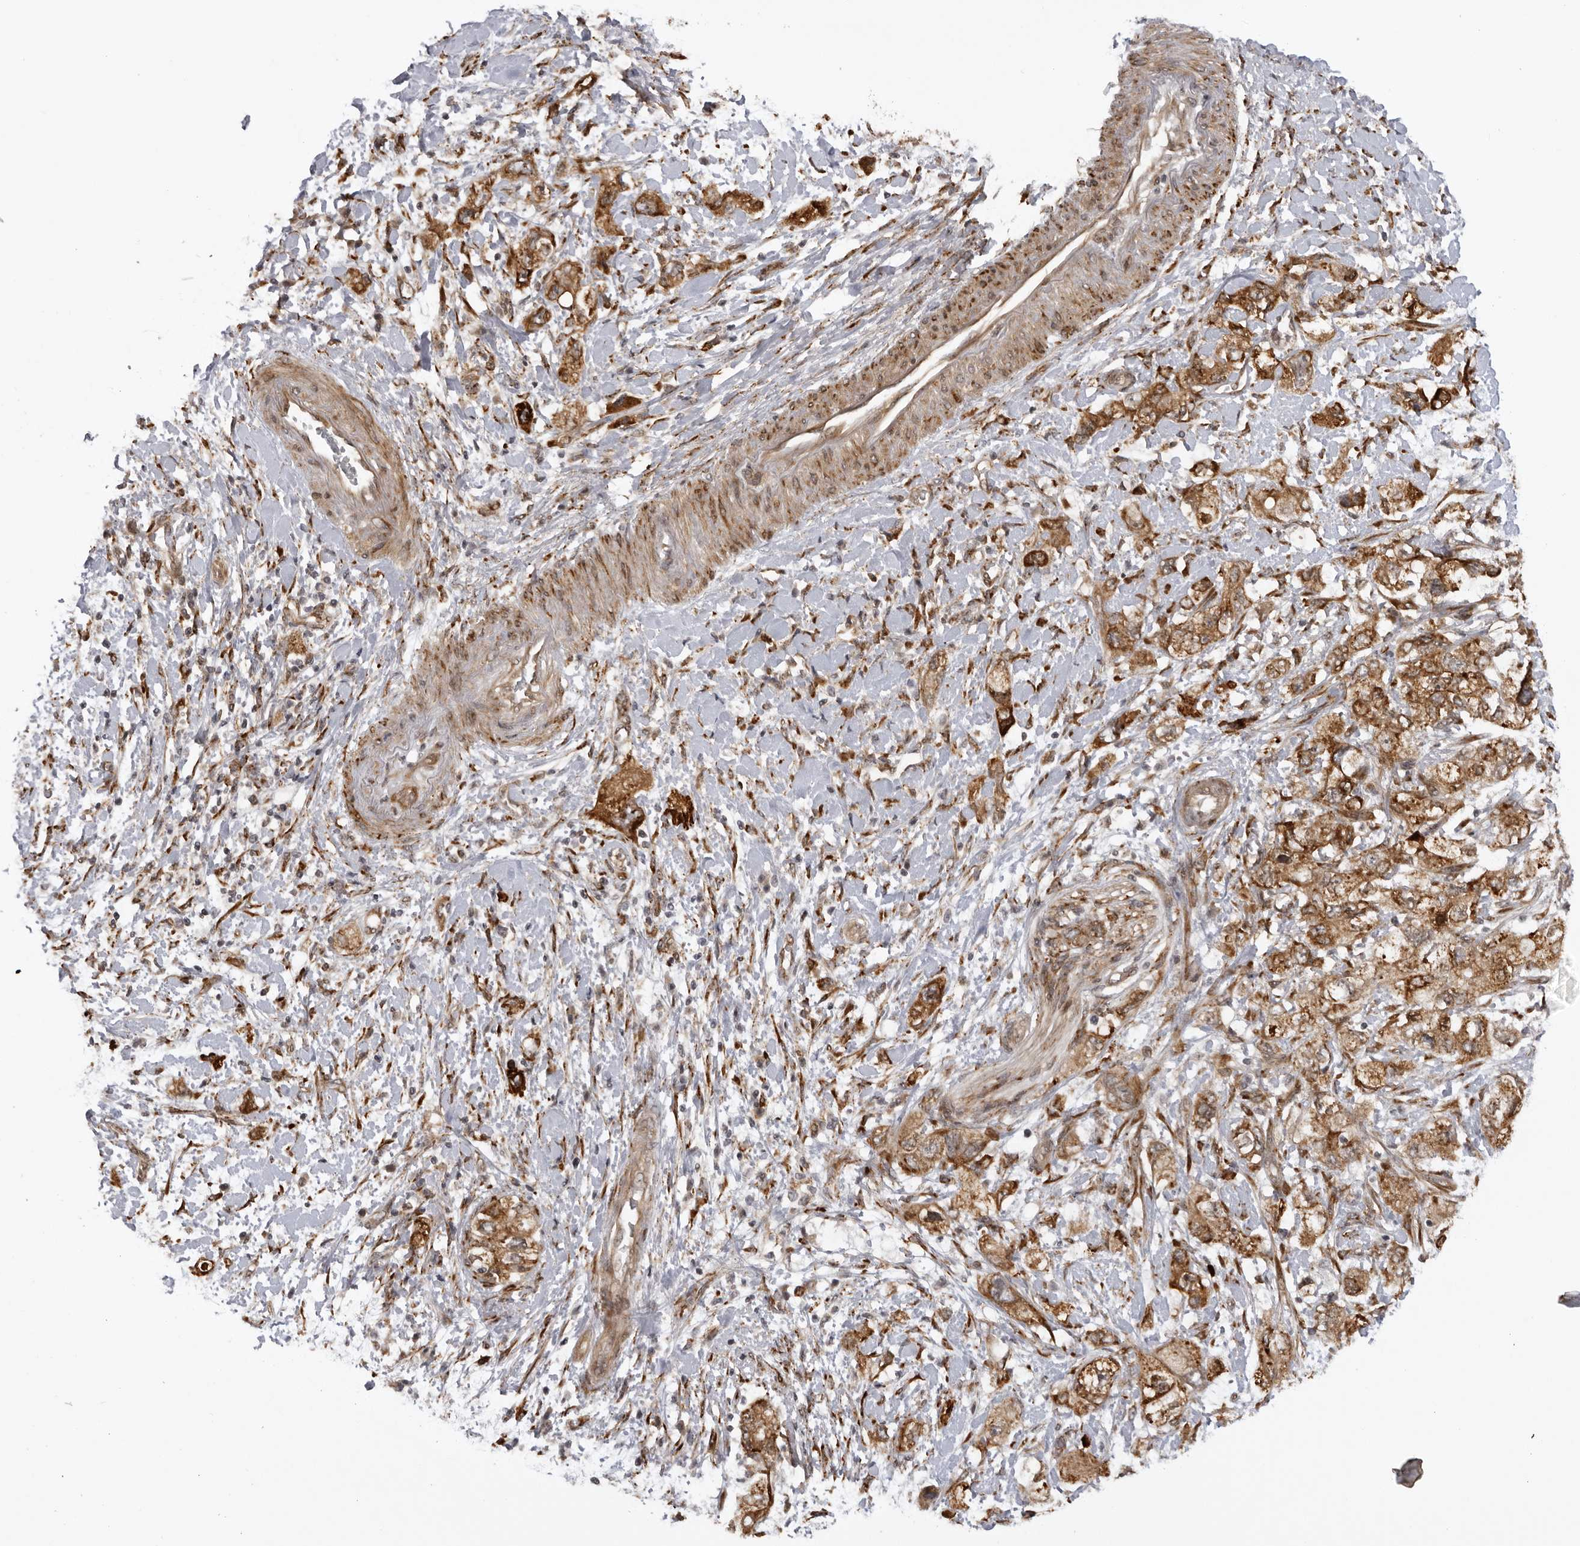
{"staining": {"intensity": "strong", "quantity": ">75%", "location": "cytoplasmic/membranous"}, "tissue": "pancreatic cancer", "cell_type": "Tumor cells", "image_type": "cancer", "snomed": [{"axis": "morphology", "description": "Adenocarcinoma, NOS"}, {"axis": "topography", "description": "Pancreas"}], "caption": "A brown stain shows strong cytoplasmic/membranous positivity of a protein in pancreatic adenocarcinoma tumor cells.", "gene": "DNAH14", "patient": {"sex": "female", "age": 73}}